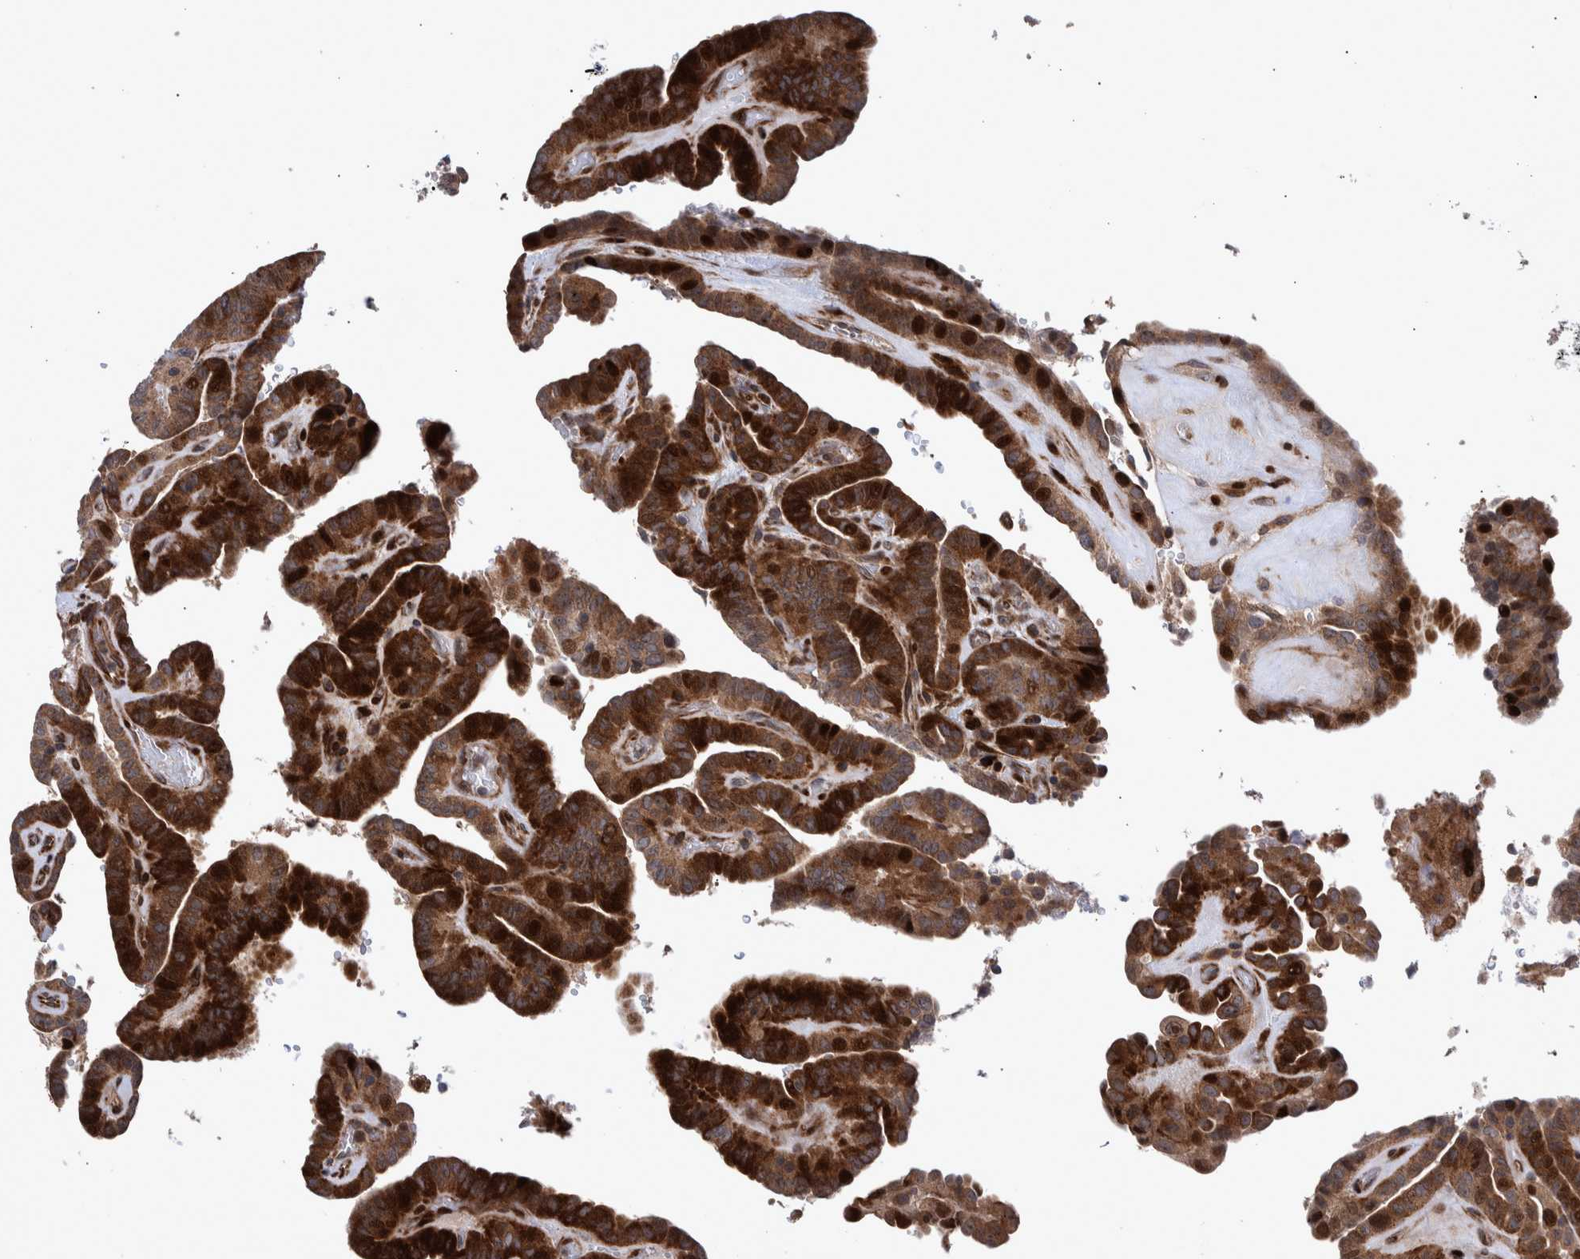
{"staining": {"intensity": "strong", "quantity": ">75%", "location": "cytoplasmic/membranous,nuclear"}, "tissue": "thyroid cancer", "cell_type": "Tumor cells", "image_type": "cancer", "snomed": [{"axis": "morphology", "description": "Papillary adenocarcinoma, NOS"}, {"axis": "topography", "description": "Thyroid gland"}], "caption": "Thyroid papillary adenocarcinoma stained with a brown dye exhibits strong cytoplasmic/membranous and nuclear positive positivity in about >75% of tumor cells.", "gene": "SHISA6", "patient": {"sex": "male", "age": 77}}